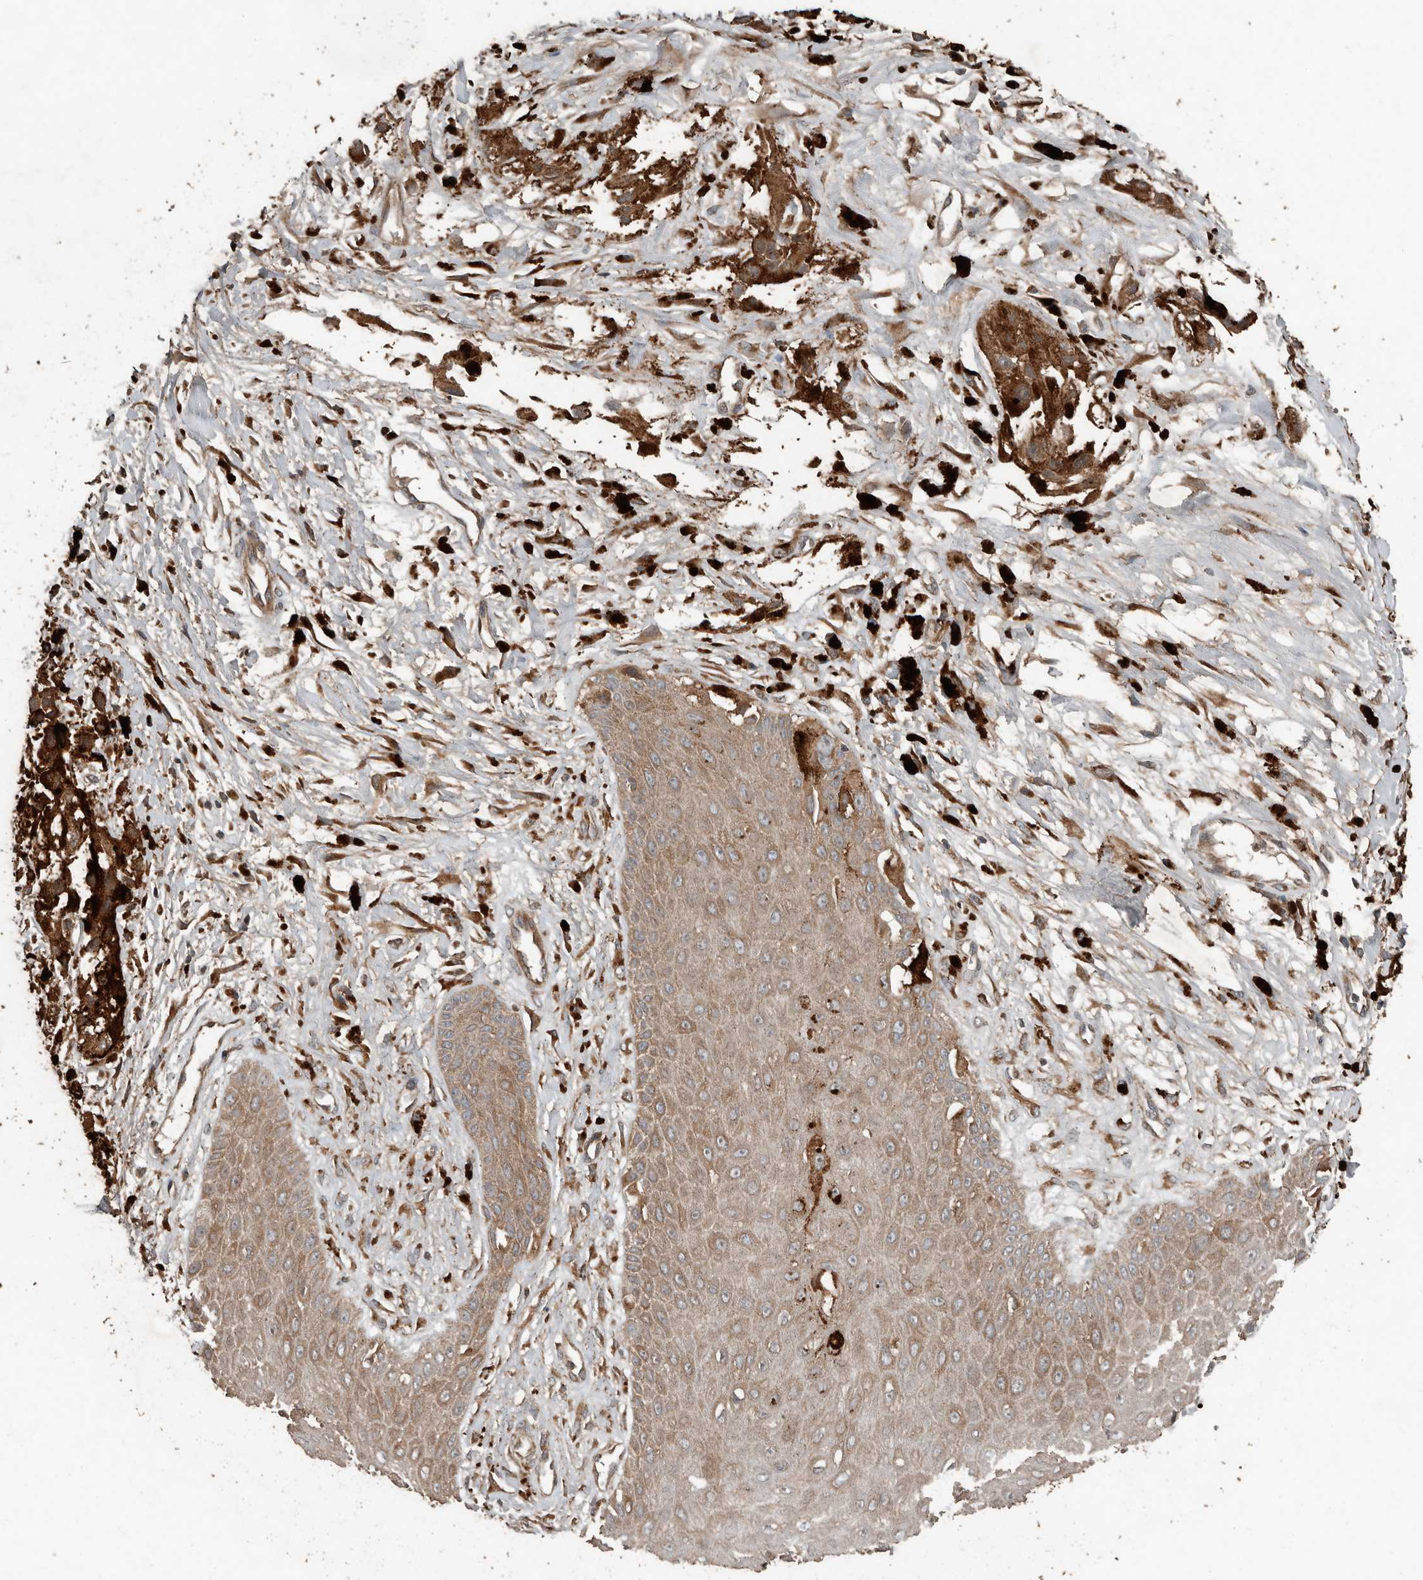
{"staining": {"intensity": "moderate", "quantity": ">75%", "location": "cytoplasmic/membranous"}, "tissue": "melanoma", "cell_type": "Tumor cells", "image_type": "cancer", "snomed": [{"axis": "morphology", "description": "Malignant melanoma, NOS"}, {"axis": "topography", "description": "Skin"}], "caption": "An image showing moderate cytoplasmic/membranous positivity in approximately >75% of tumor cells in malignant melanoma, as visualized by brown immunohistochemical staining.", "gene": "RNF207", "patient": {"sex": "male", "age": 88}}